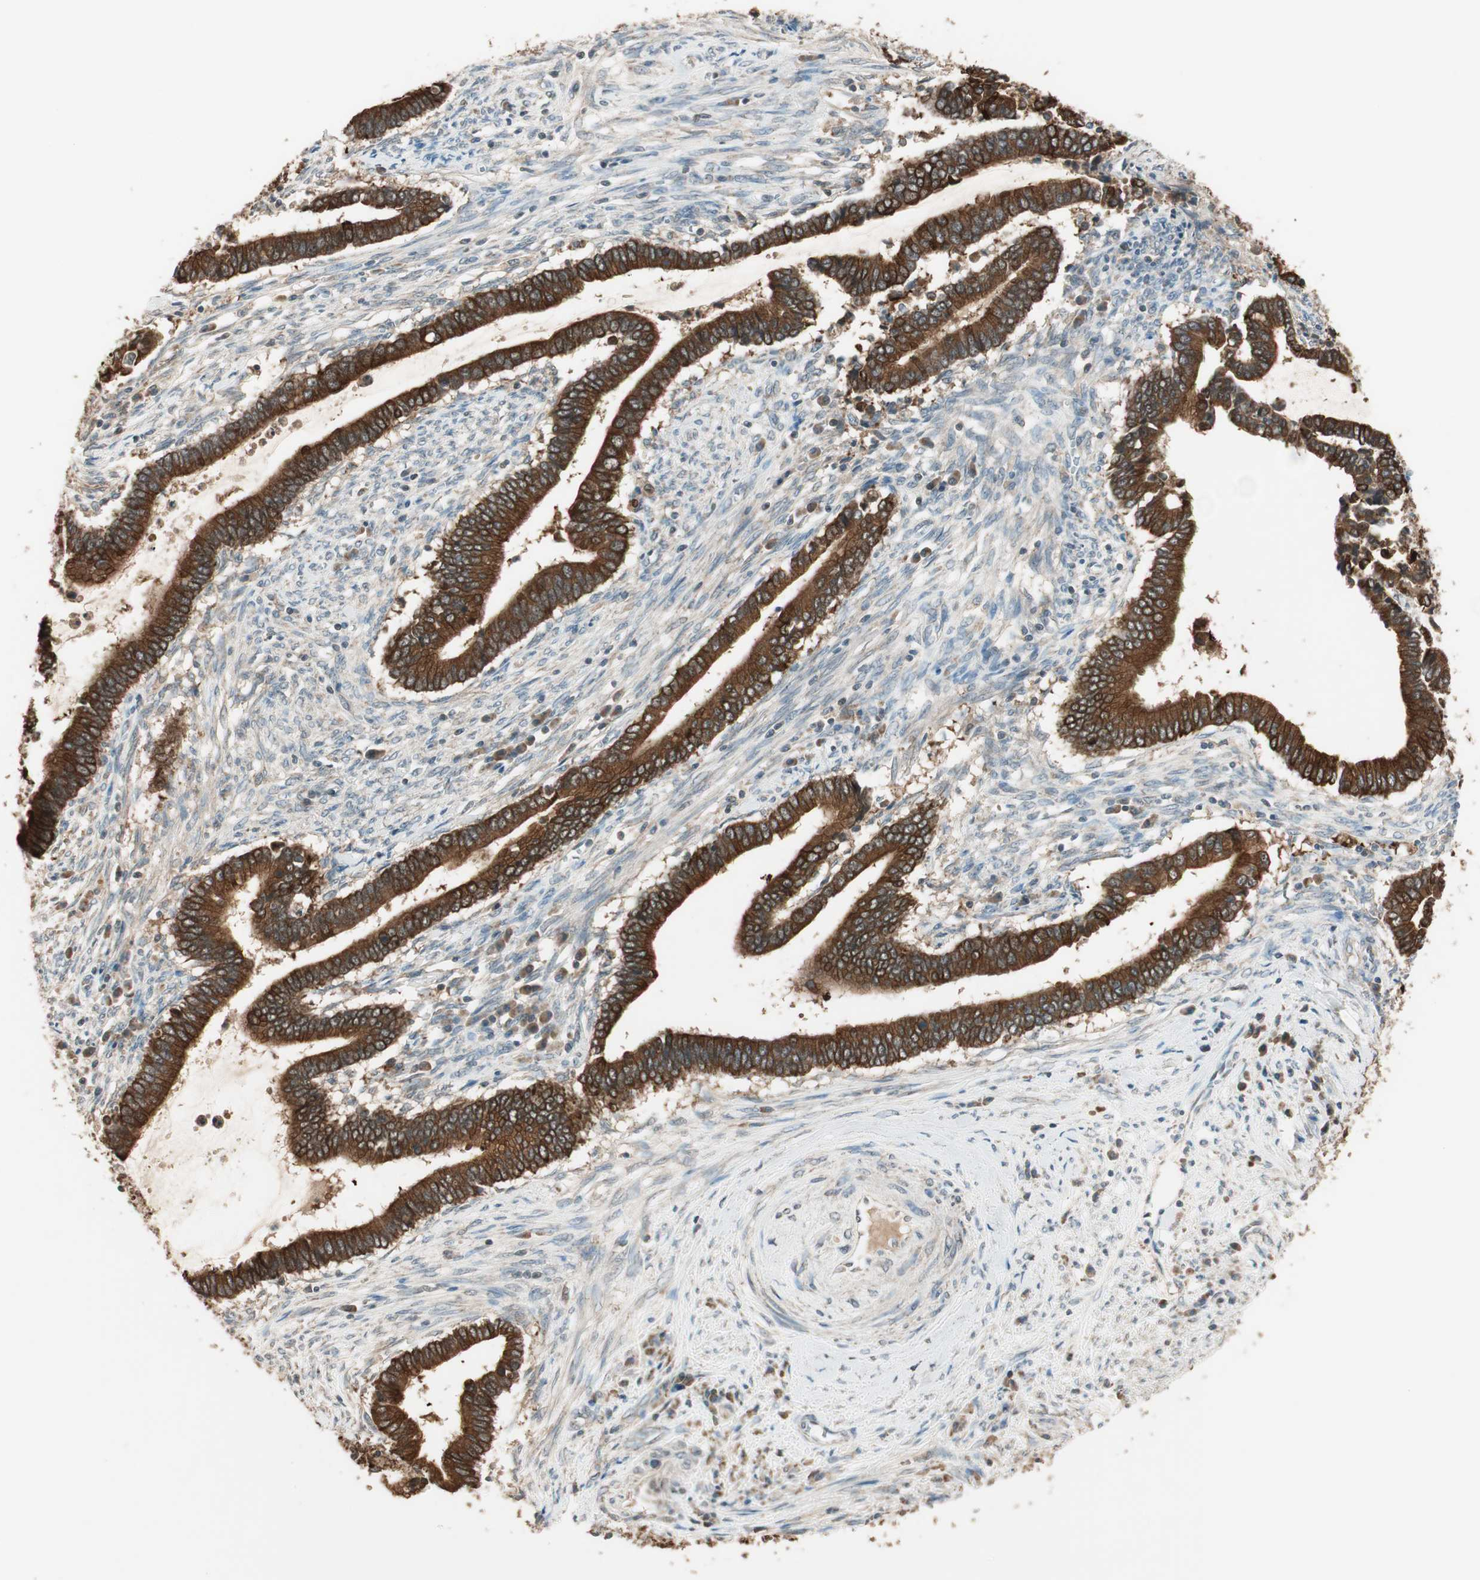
{"staining": {"intensity": "strong", "quantity": ">75%", "location": "cytoplasmic/membranous"}, "tissue": "cervical cancer", "cell_type": "Tumor cells", "image_type": "cancer", "snomed": [{"axis": "morphology", "description": "Adenocarcinoma, NOS"}, {"axis": "topography", "description": "Cervix"}], "caption": "Protein expression by IHC demonstrates strong cytoplasmic/membranous positivity in about >75% of tumor cells in cervical cancer. (DAB (3,3'-diaminobenzidine) IHC, brown staining for protein, blue staining for nuclei).", "gene": "TRIM21", "patient": {"sex": "female", "age": 44}}